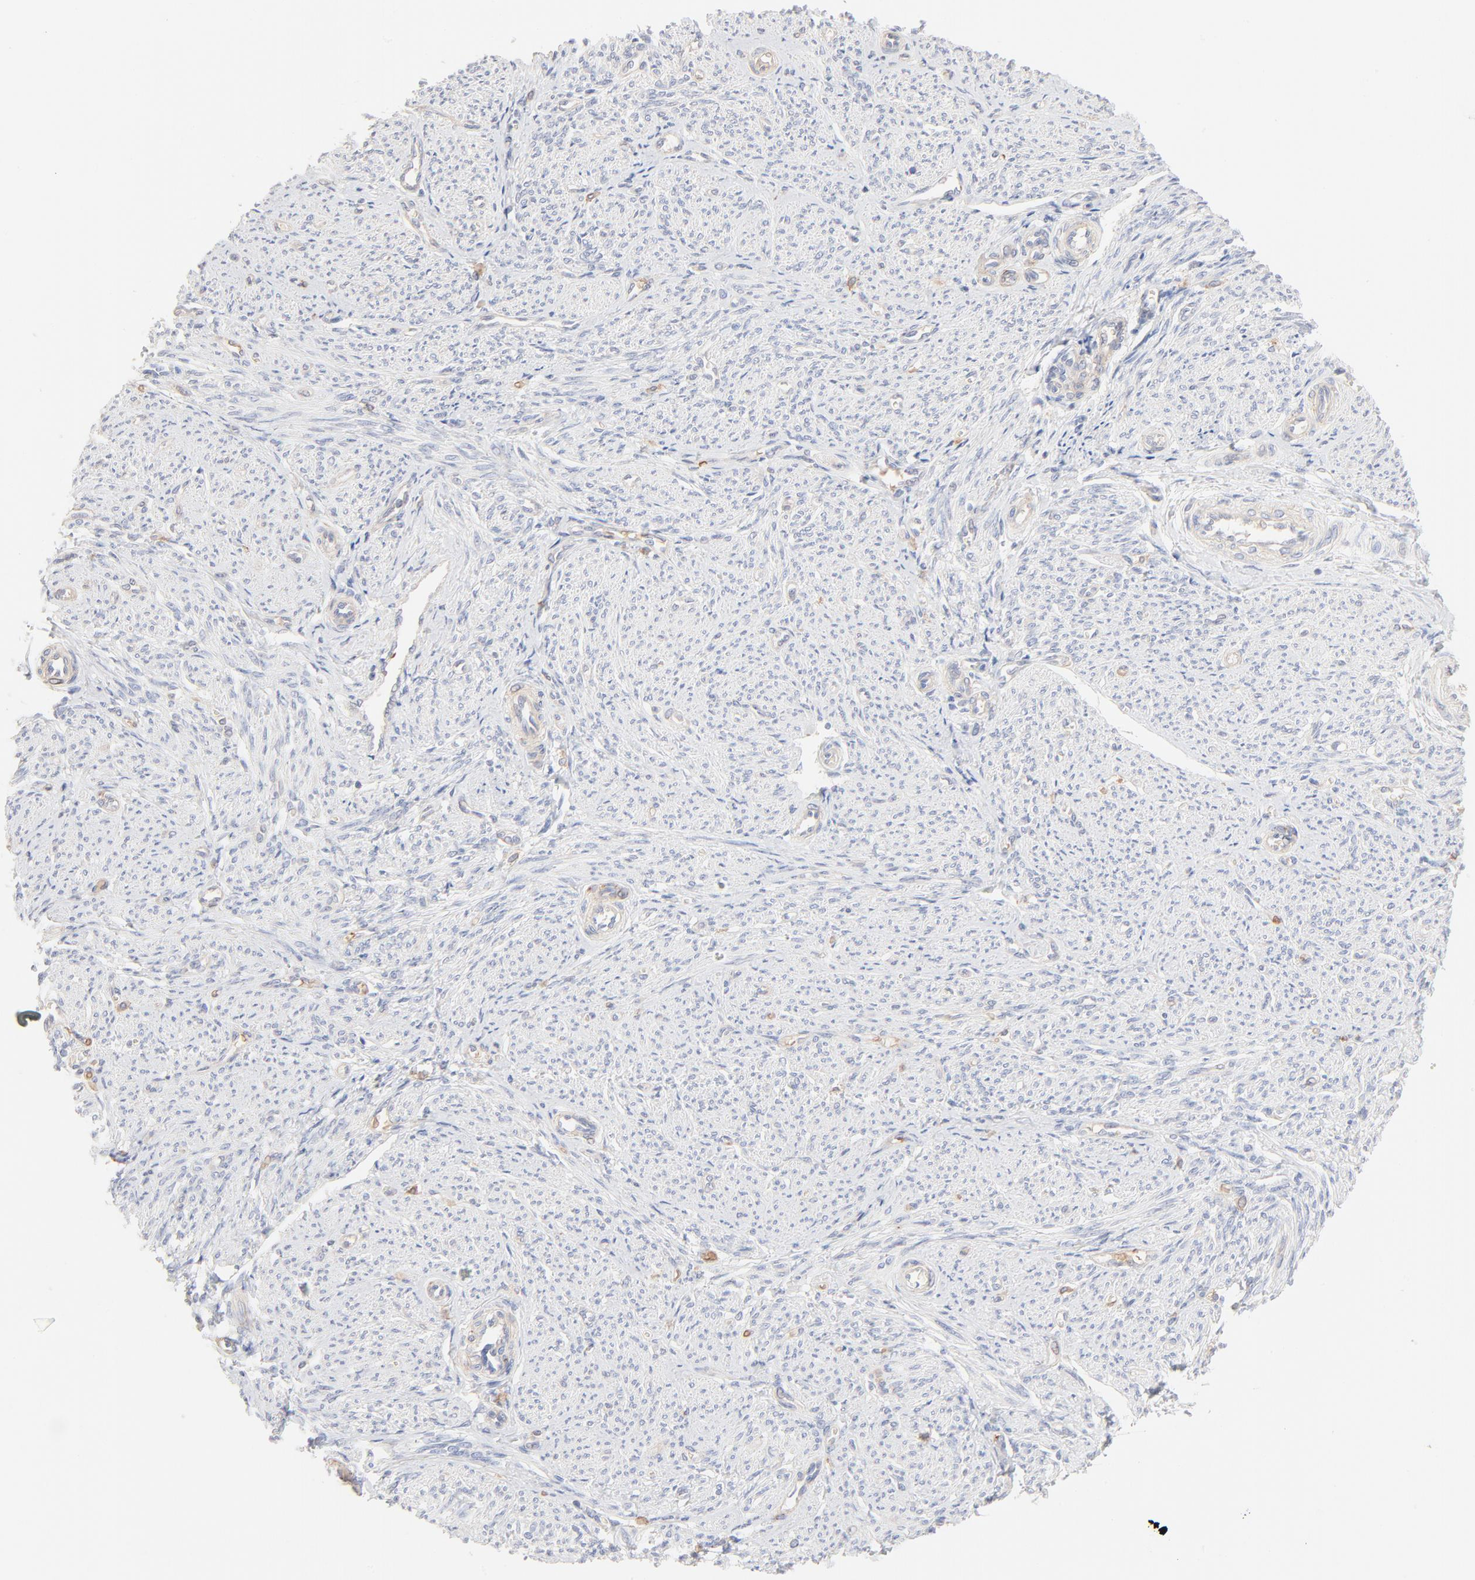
{"staining": {"intensity": "negative", "quantity": "none", "location": "none"}, "tissue": "smooth muscle", "cell_type": "Smooth muscle cells", "image_type": "normal", "snomed": [{"axis": "morphology", "description": "Normal tissue, NOS"}, {"axis": "topography", "description": "Smooth muscle"}], "caption": "DAB (3,3'-diaminobenzidine) immunohistochemical staining of benign human smooth muscle shows no significant staining in smooth muscle cells. (IHC, brightfield microscopy, high magnification).", "gene": "SPTB", "patient": {"sex": "female", "age": 65}}